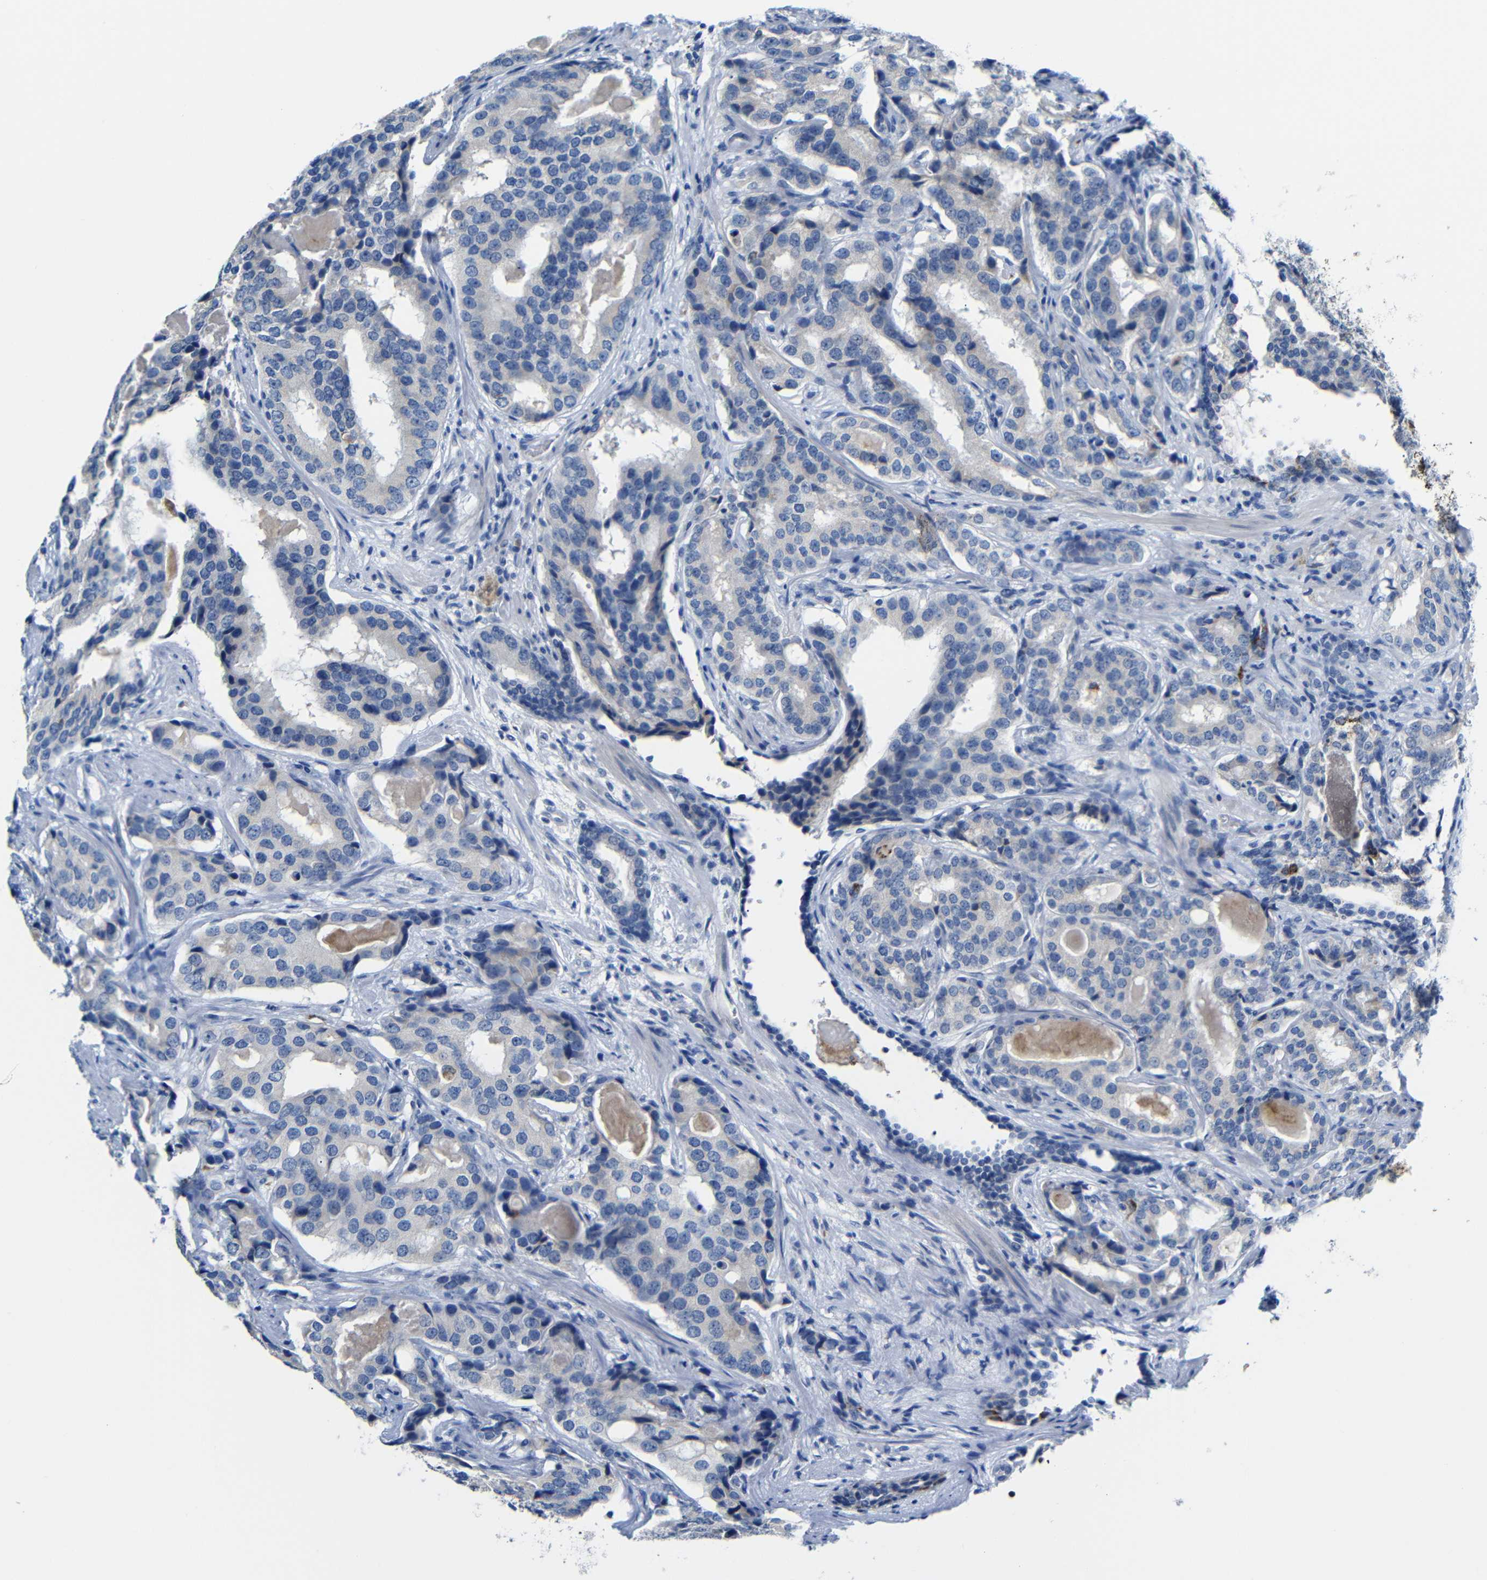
{"staining": {"intensity": "strong", "quantity": "<25%", "location": "cytoplasmic/membranous"}, "tissue": "prostate cancer", "cell_type": "Tumor cells", "image_type": "cancer", "snomed": [{"axis": "morphology", "description": "Adenocarcinoma, High grade"}, {"axis": "topography", "description": "Prostate"}], "caption": "Prostate cancer (adenocarcinoma (high-grade)) stained with immunohistochemistry (IHC) shows strong cytoplasmic/membranous expression in about <25% of tumor cells.", "gene": "C15orf48", "patient": {"sex": "male", "age": 58}}